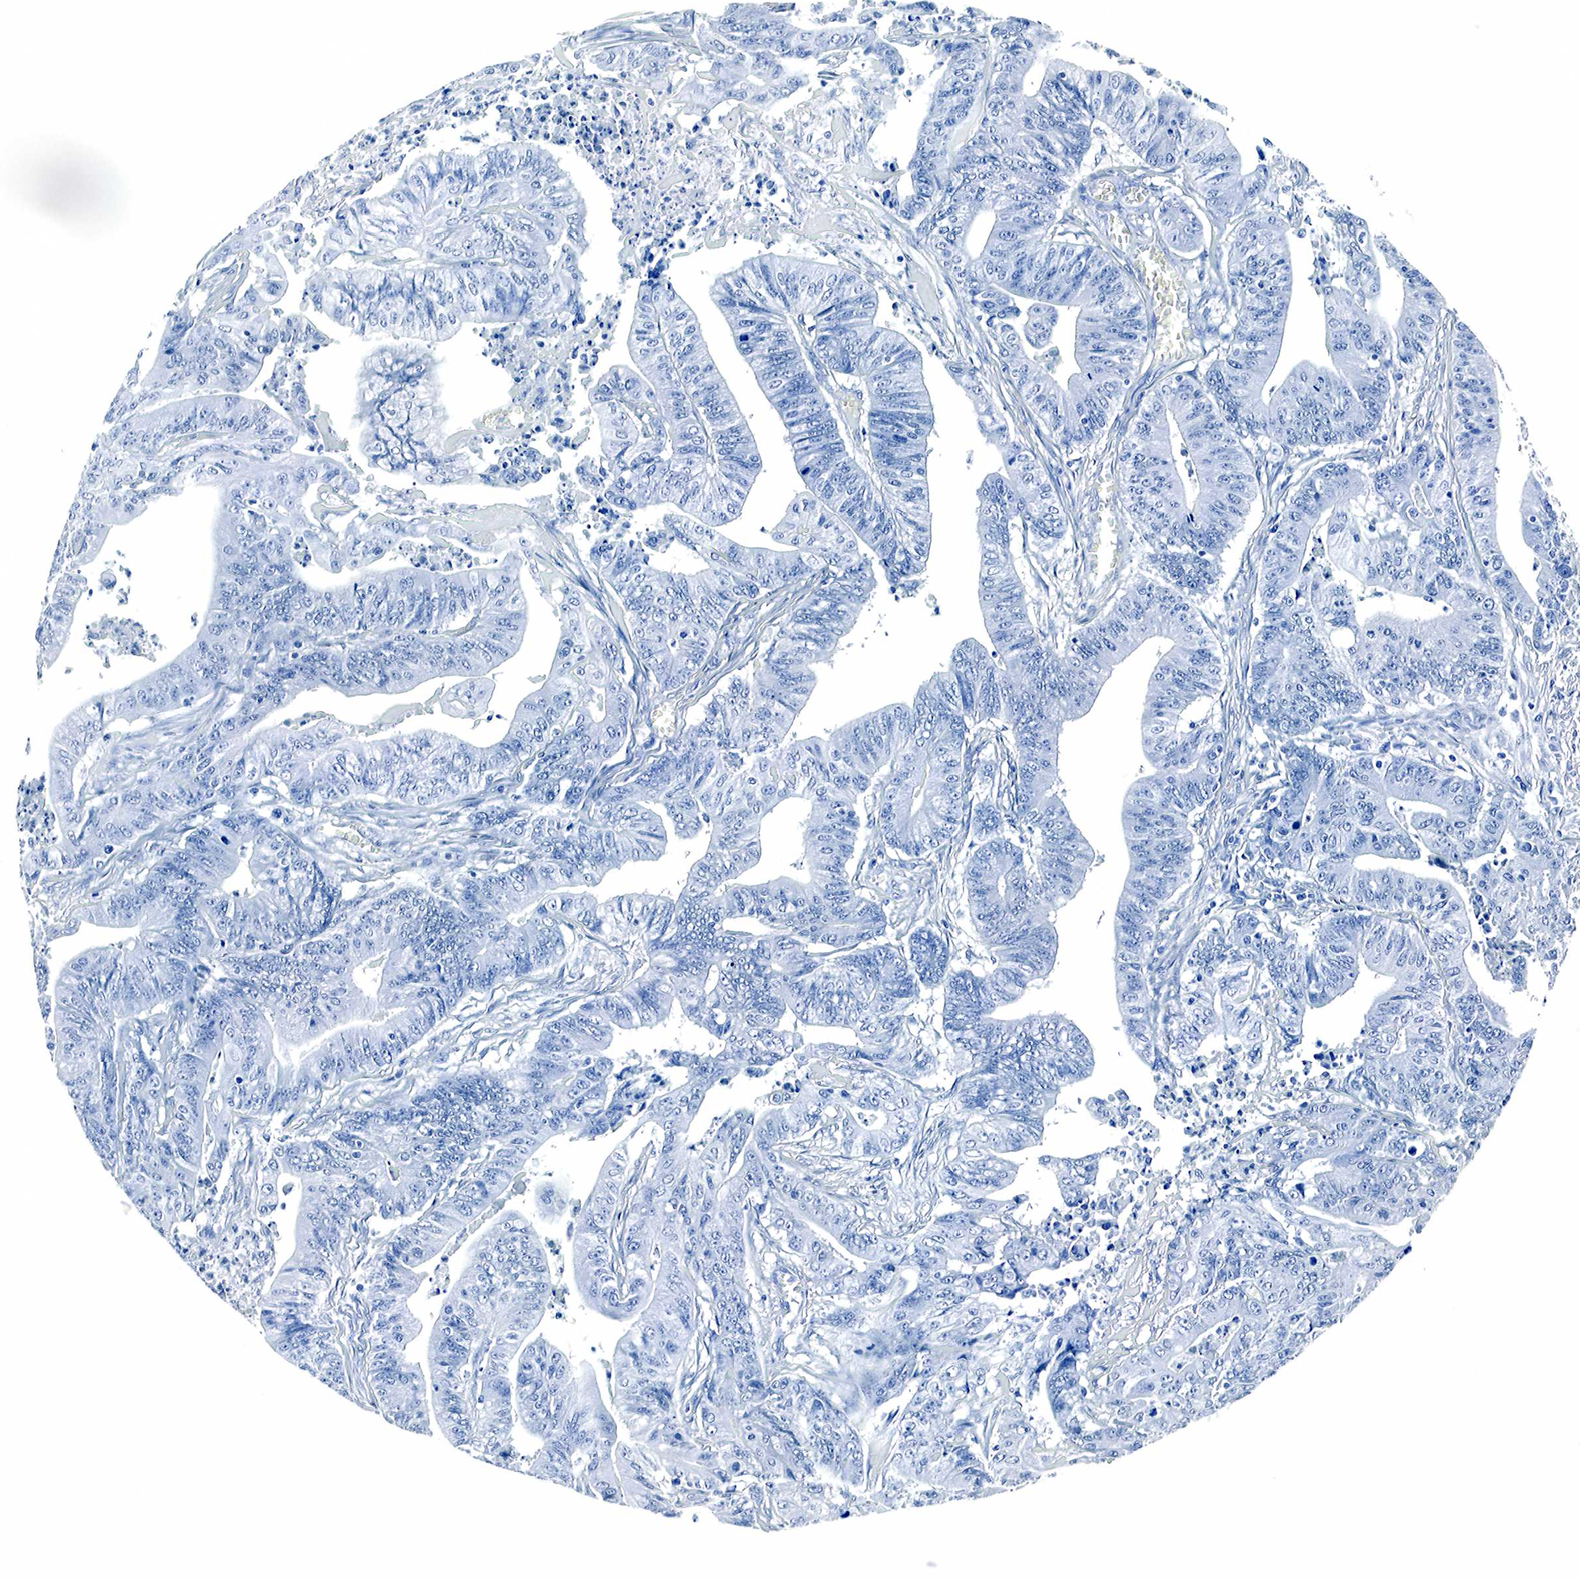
{"staining": {"intensity": "negative", "quantity": "none", "location": "none"}, "tissue": "liver cancer", "cell_type": "Tumor cells", "image_type": "cancer", "snomed": [{"axis": "morphology", "description": "Carcinoma, Hepatocellular, NOS"}, {"axis": "topography", "description": "Liver"}], "caption": "Immunohistochemical staining of liver cancer displays no significant staining in tumor cells.", "gene": "GAST", "patient": {"sex": "female", "age": 85}}